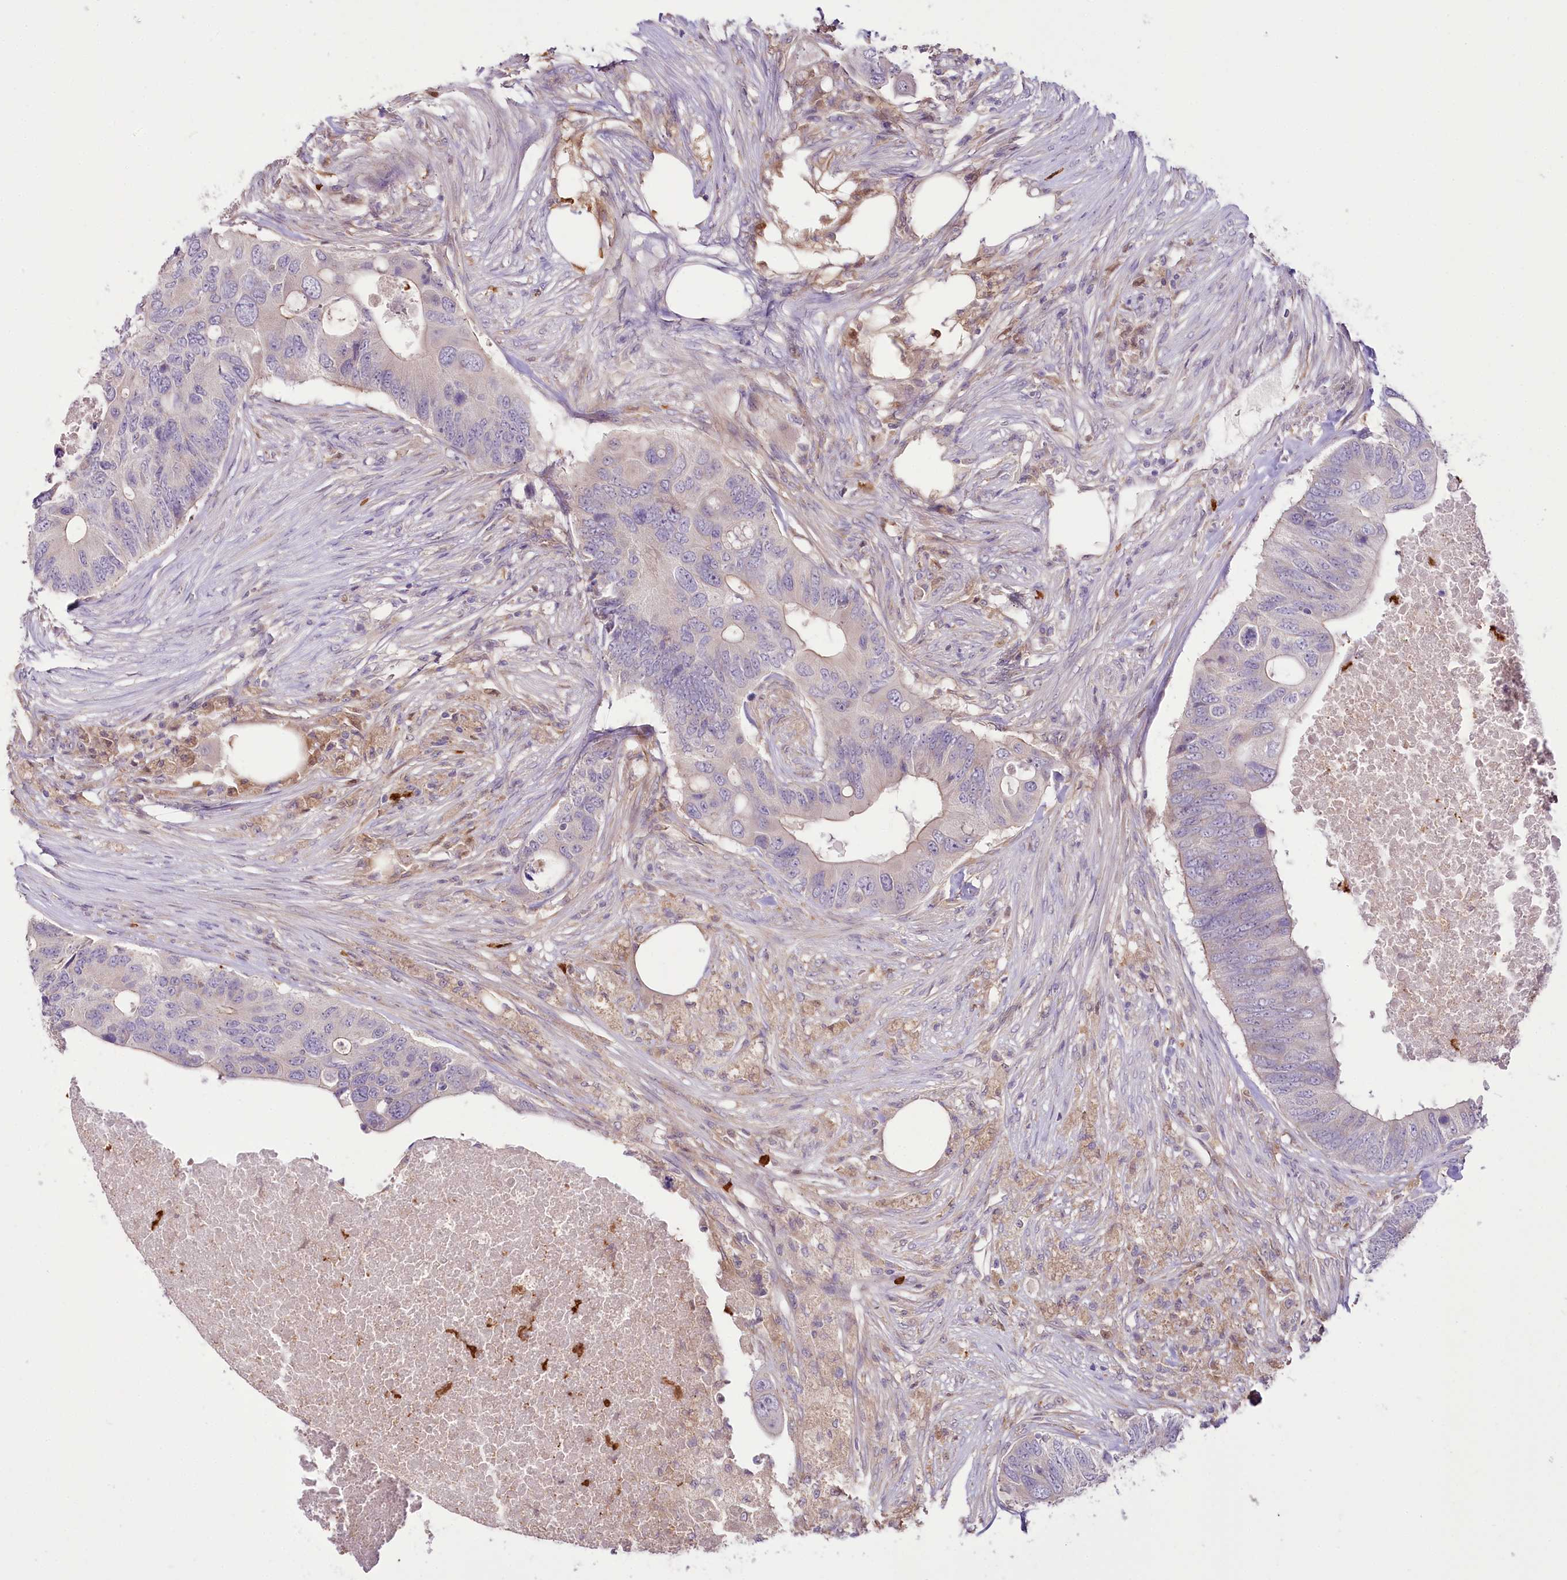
{"staining": {"intensity": "negative", "quantity": "none", "location": "none"}, "tissue": "colorectal cancer", "cell_type": "Tumor cells", "image_type": "cancer", "snomed": [{"axis": "morphology", "description": "Adenocarcinoma, NOS"}, {"axis": "topography", "description": "Colon"}], "caption": "Colorectal cancer was stained to show a protein in brown. There is no significant positivity in tumor cells.", "gene": "DPYD", "patient": {"sex": "male", "age": 71}}